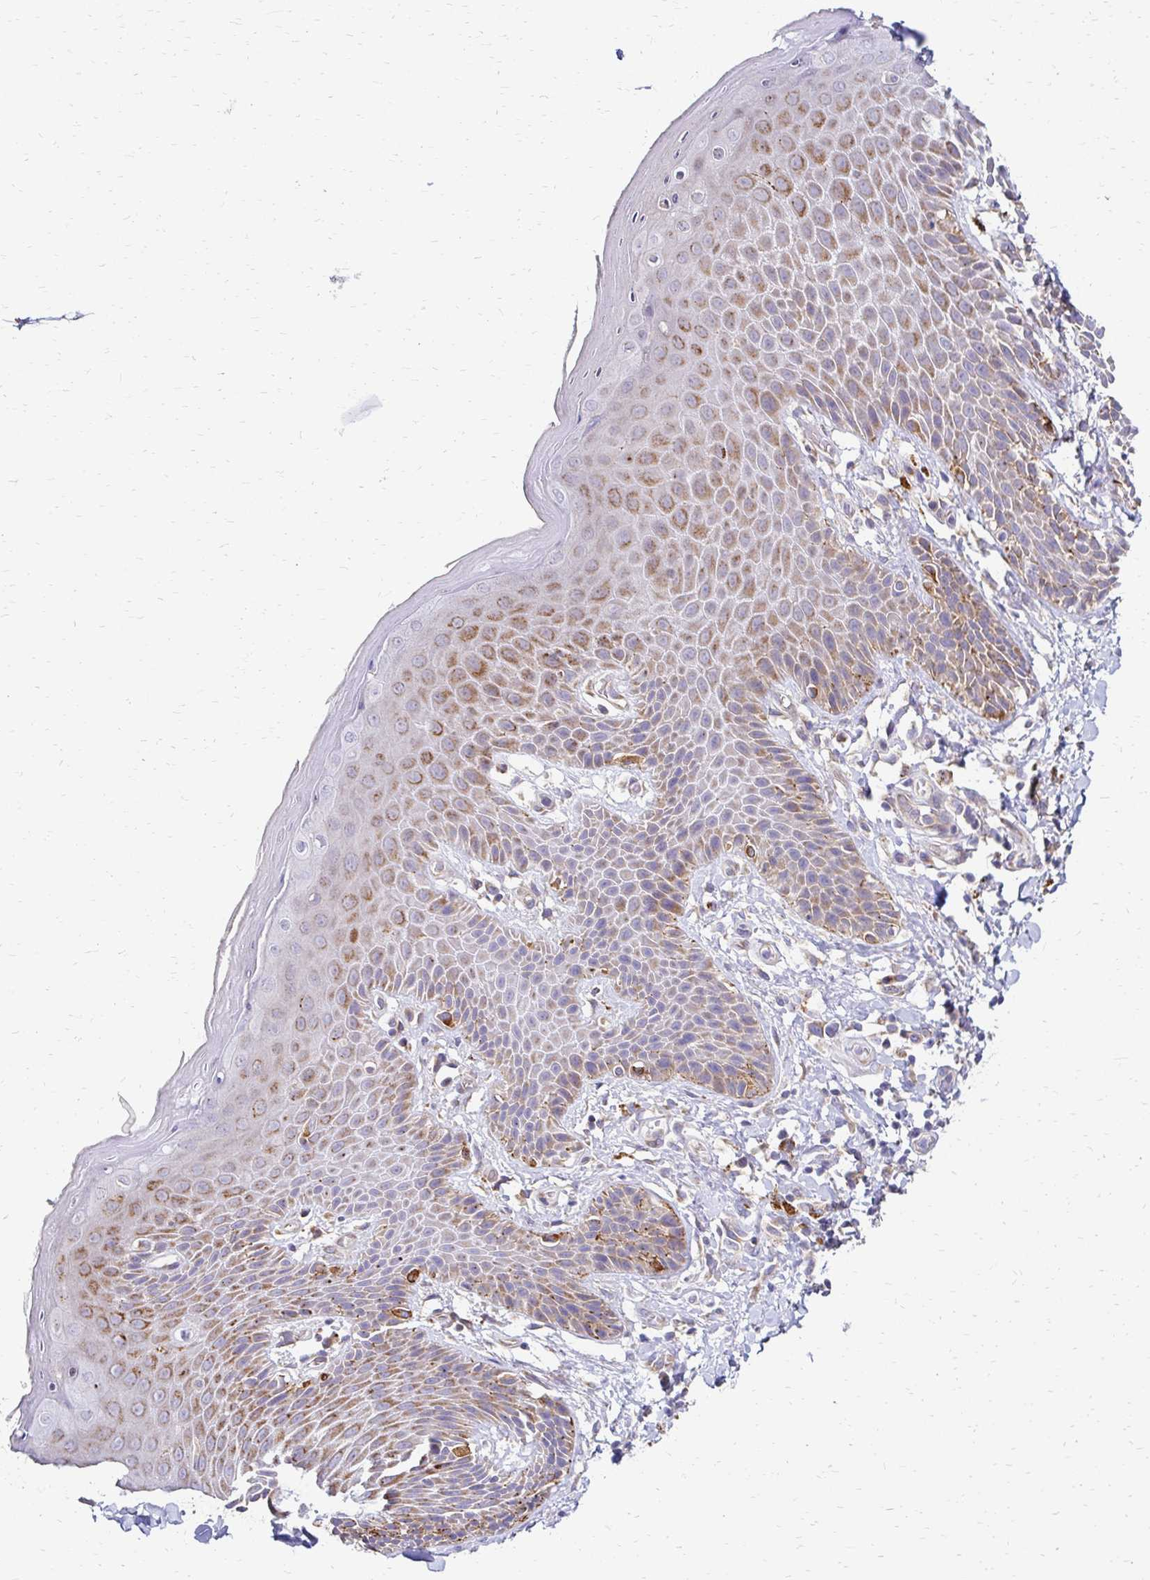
{"staining": {"intensity": "moderate", "quantity": "25%-75%", "location": "cytoplasmic/membranous"}, "tissue": "skin", "cell_type": "Epidermal cells", "image_type": "normal", "snomed": [{"axis": "morphology", "description": "Normal tissue, NOS"}, {"axis": "topography", "description": "Anal"}, {"axis": "topography", "description": "Peripheral nerve tissue"}], "caption": "An immunohistochemistry (IHC) photomicrograph of normal tissue is shown. Protein staining in brown shows moderate cytoplasmic/membranous positivity in skin within epidermal cells. Using DAB (3,3'-diaminobenzidine) (brown) and hematoxylin (blue) stains, captured at high magnification using brightfield microscopy.", "gene": "IDUA", "patient": {"sex": "male", "age": 51}}